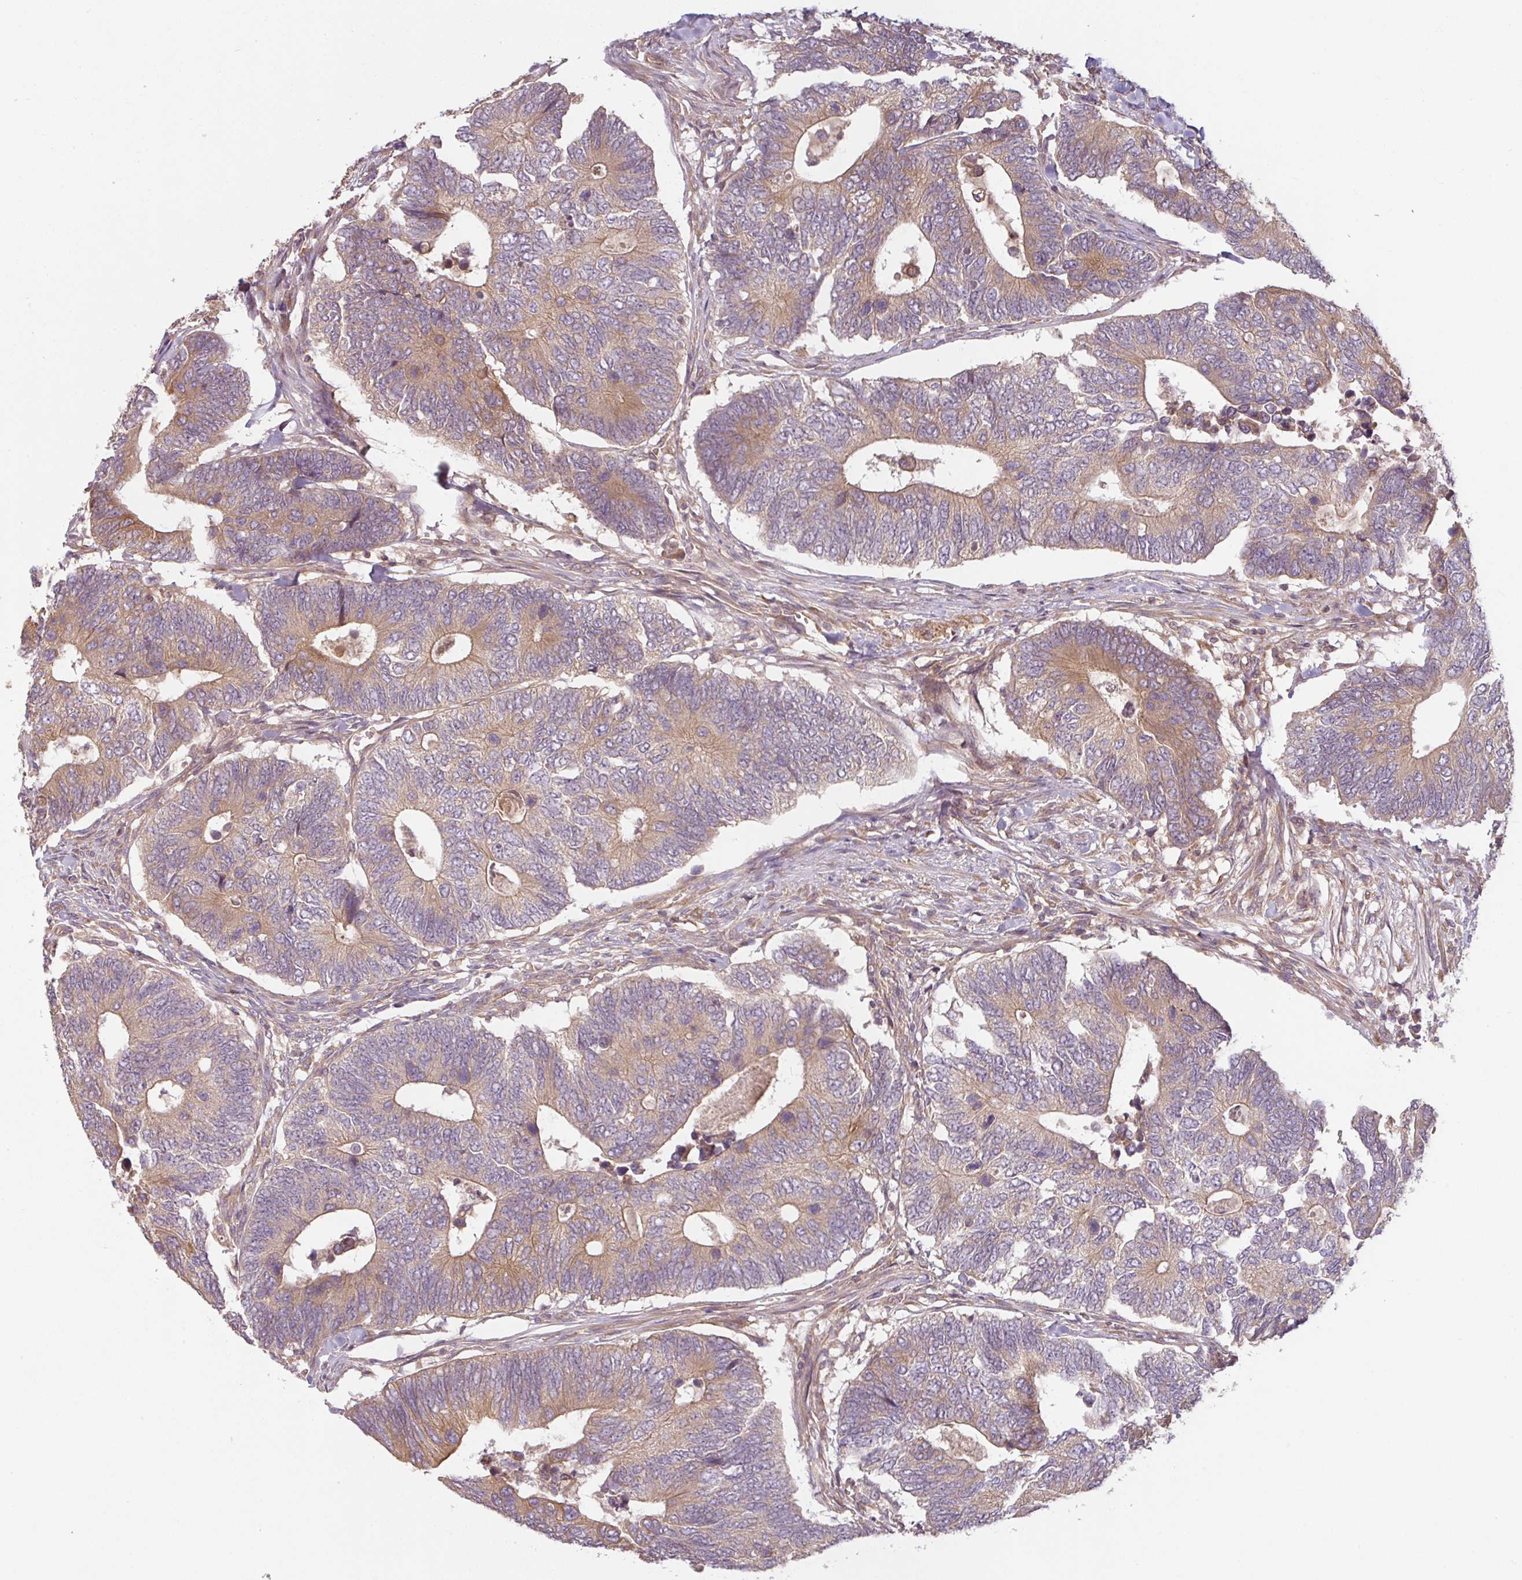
{"staining": {"intensity": "moderate", "quantity": "25%-75%", "location": "cytoplasmic/membranous"}, "tissue": "colorectal cancer", "cell_type": "Tumor cells", "image_type": "cancer", "snomed": [{"axis": "morphology", "description": "Adenocarcinoma, NOS"}, {"axis": "topography", "description": "Colon"}], "caption": "Immunohistochemical staining of adenocarcinoma (colorectal) shows medium levels of moderate cytoplasmic/membranous protein staining in approximately 25%-75% of tumor cells.", "gene": "RNF31", "patient": {"sex": "male", "age": 87}}